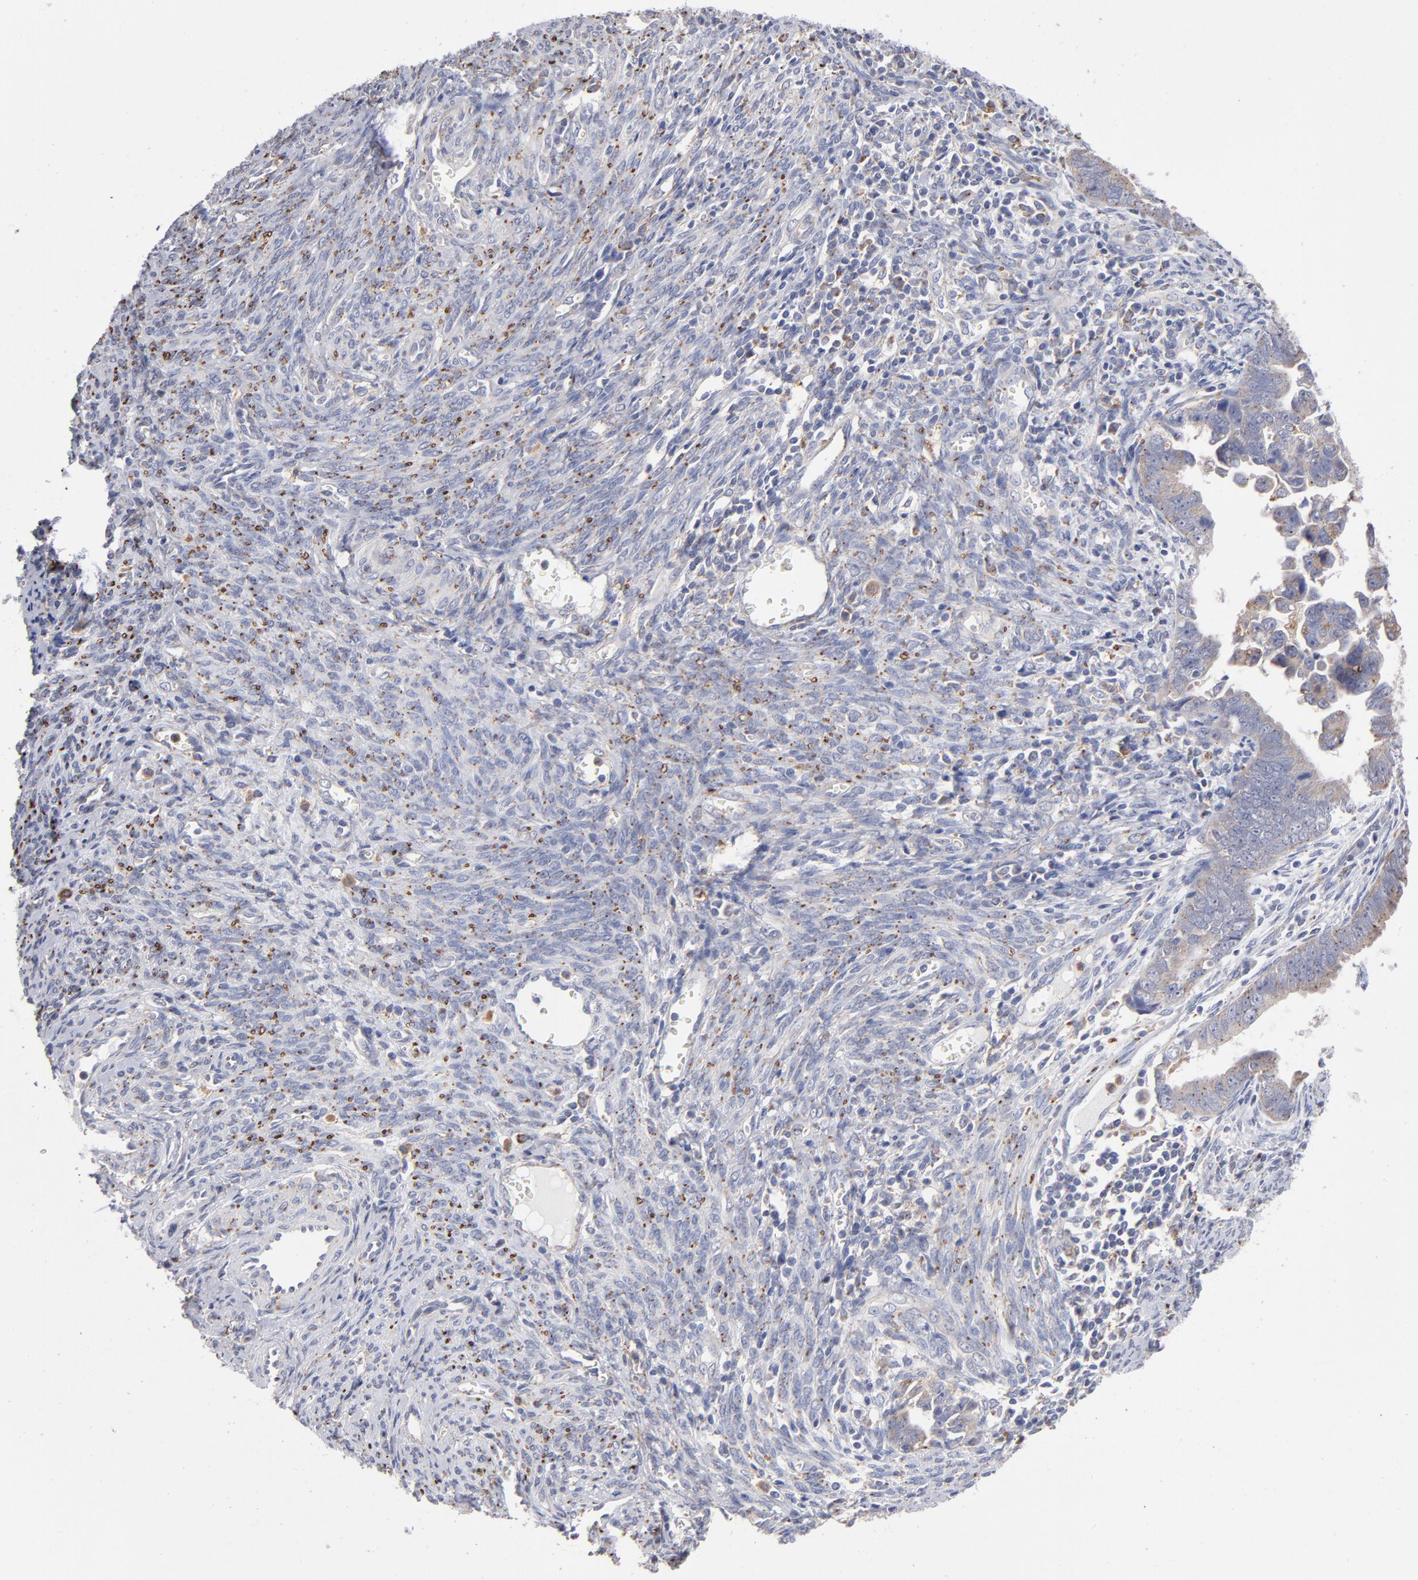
{"staining": {"intensity": "weak", "quantity": "25%-75%", "location": "cytoplasmic/membranous"}, "tissue": "endometrial cancer", "cell_type": "Tumor cells", "image_type": "cancer", "snomed": [{"axis": "morphology", "description": "Adenocarcinoma, NOS"}, {"axis": "topography", "description": "Endometrium"}], "caption": "An image of human endometrial adenocarcinoma stained for a protein demonstrates weak cytoplasmic/membranous brown staining in tumor cells.", "gene": "RRAGB", "patient": {"sex": "female", "age": 75}}